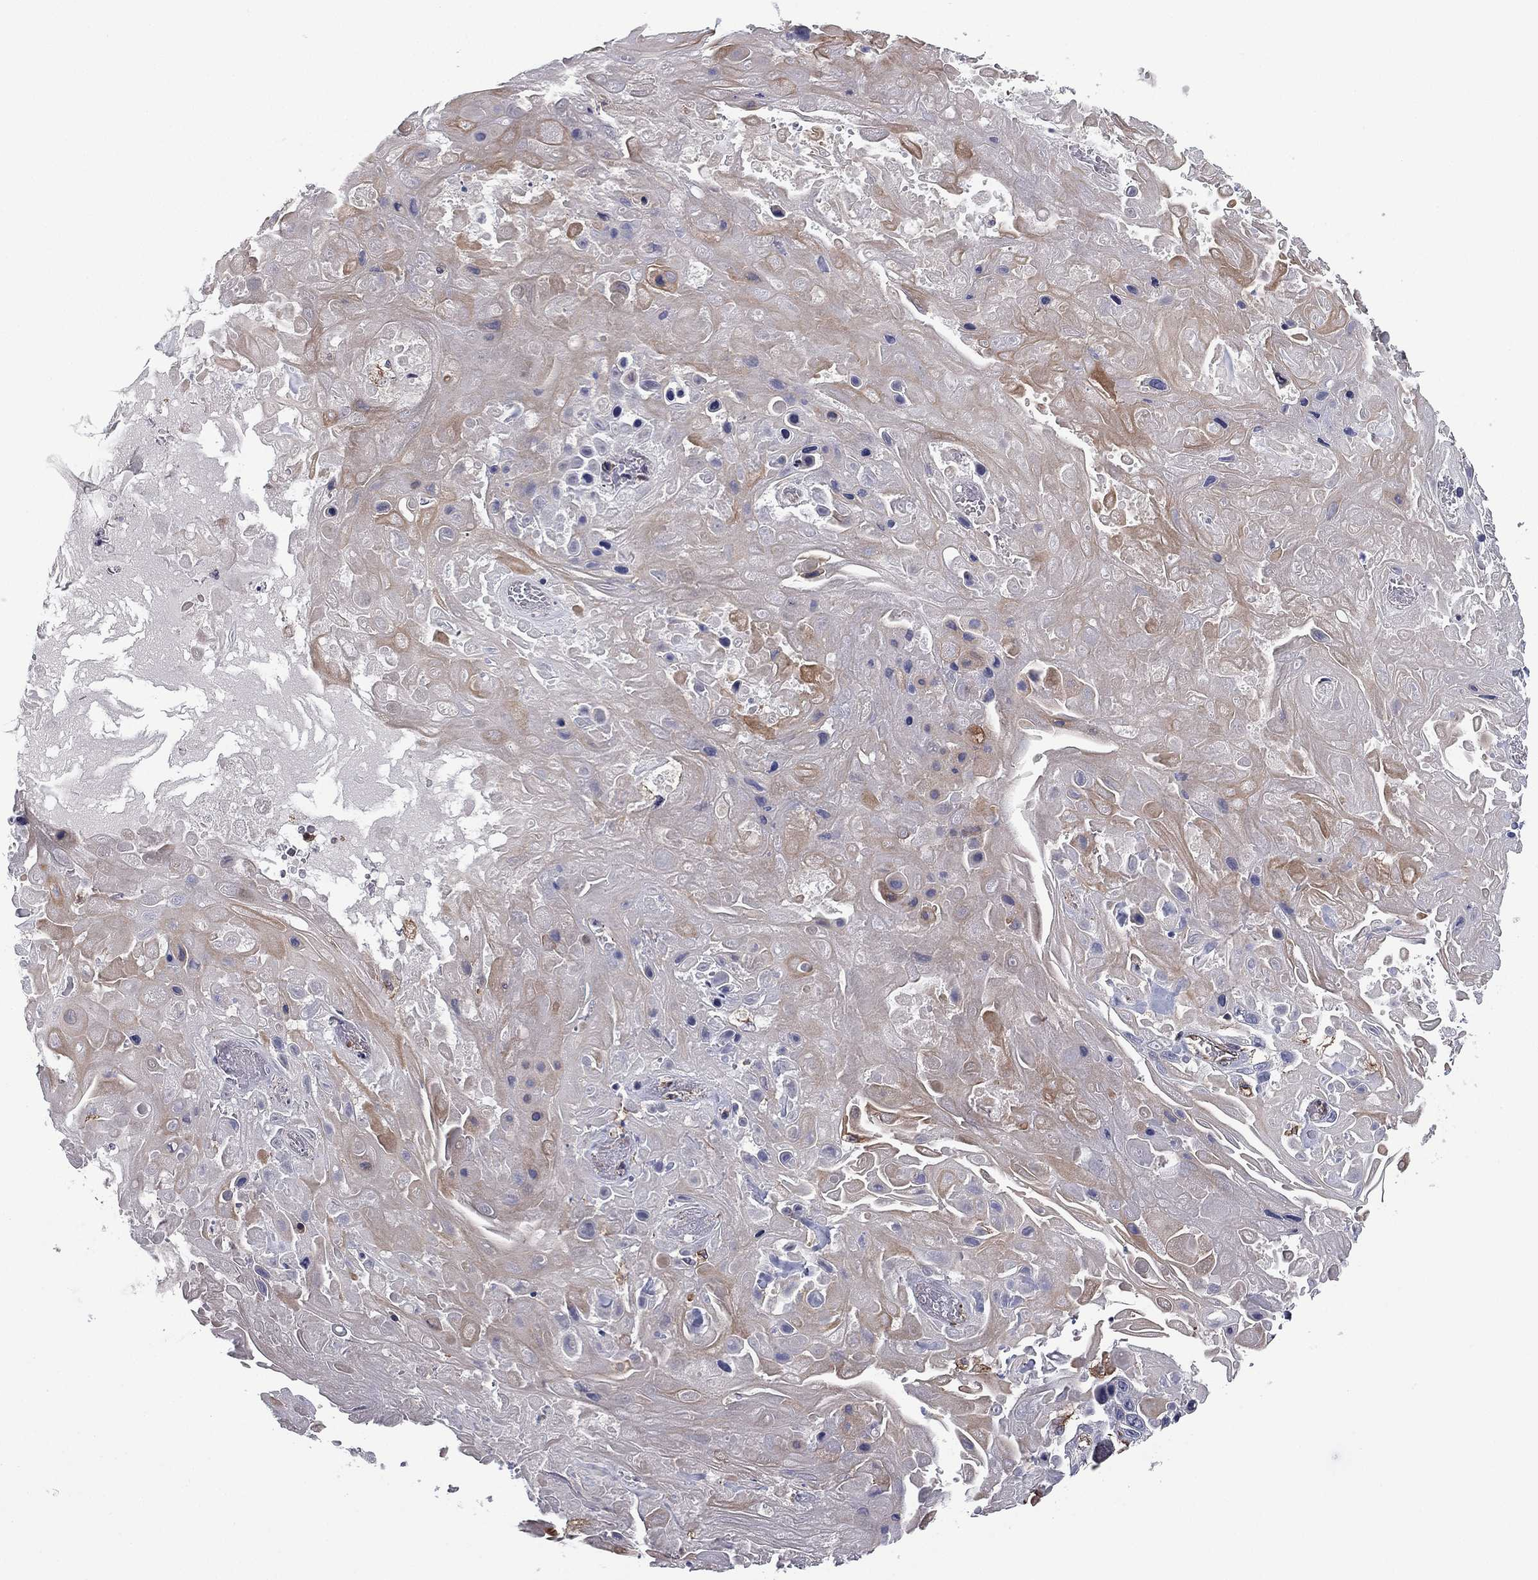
{"staining": {"intensity": "weak", "quantity": "25%-75%", "location": "cytoplasmic/membranous"}, "tissue": "skin cancer", "cell_type": "Tumor cells", "image_type": "cancer", "snomed": [{"axis": "morphology", "description": "Squamous cell carcinoma, NOS"}, {"axis": "topography", "description": "Skin"}], "caption": "Immunohistochemistry (IHC) of skin cancer exhibits low levels of weak cytoplasmic/membranous expression in approximately 25%-75% of tumor cells.", "gene": "SCUBE1", "patient": {"sex": "male", "age": 82}}